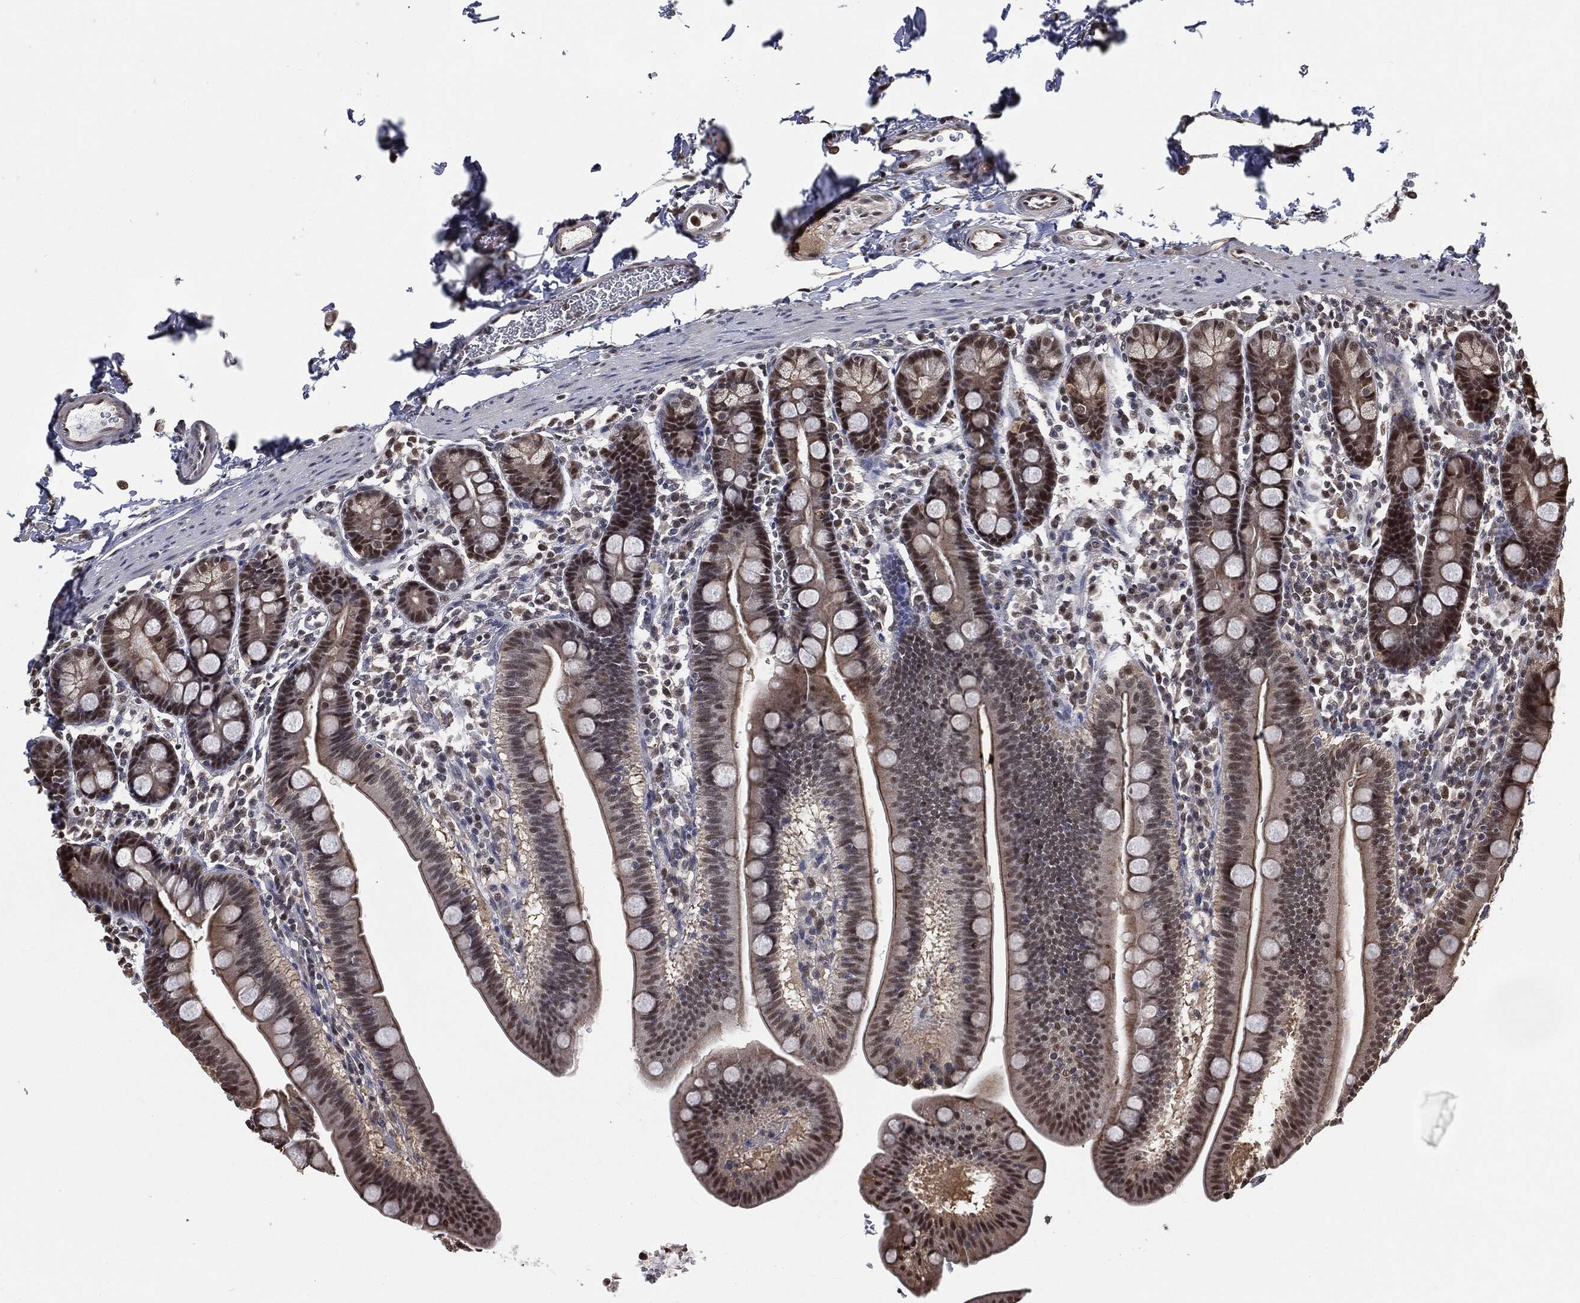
{"staining": {"intensity": "strong", "quantity": "25%-75%", "location": "nuclear"}, "tissue": "duodenum", "cell_type": "Glandular cells", "image_type": "normal", "snomed": [{"axis": "morphology", "description": "Normal tissue, NOS"}, {"axis": "topography", "description": "Duodenum"}], "caption": "Duodenum stained with a protein marker exhibits strong staining in glandular cells.", "gene": "SHLD2", "patient": {"sex": "male", "age": 59}}